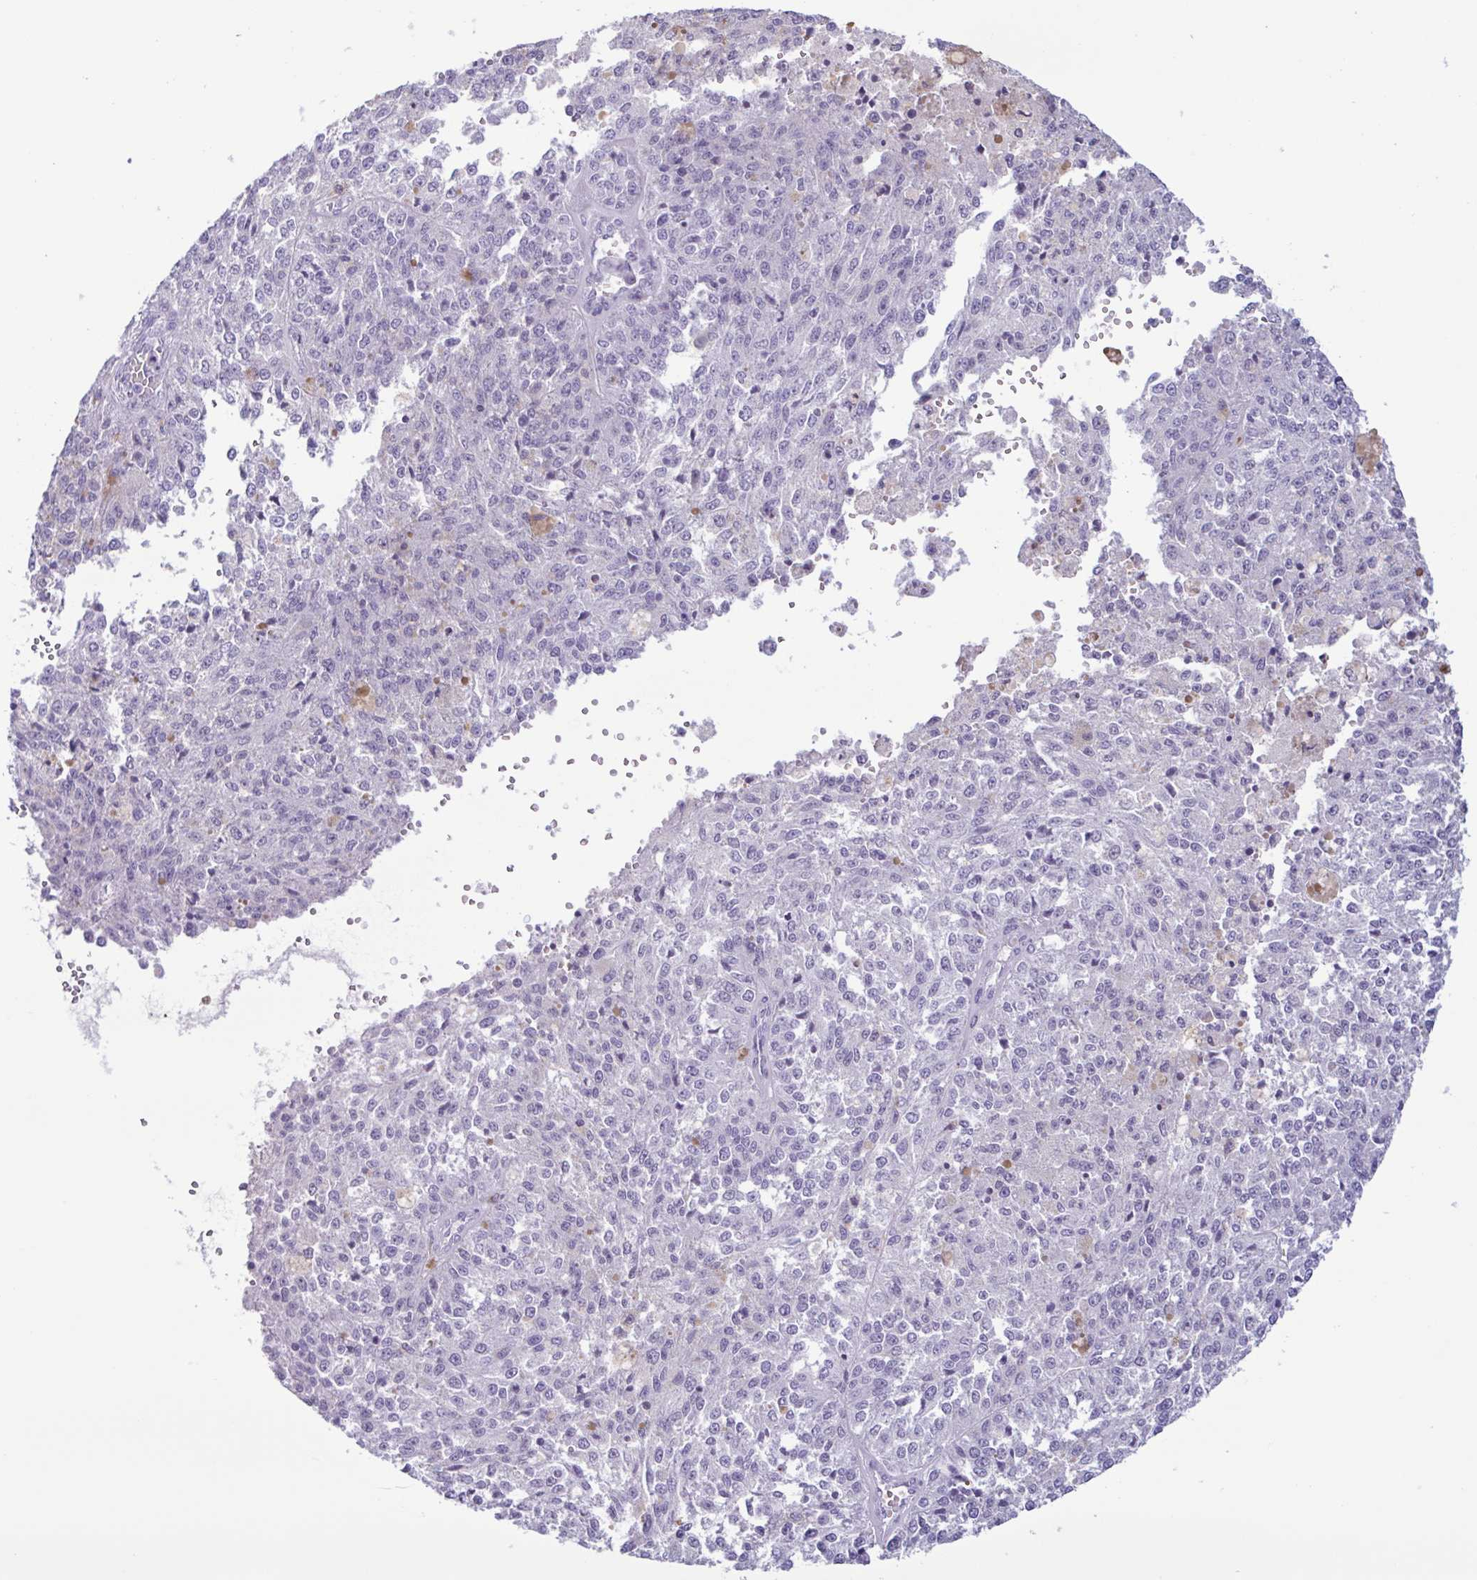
{"staining": {"intensity": "negative", "quantity": "none", "location": "none"}, "tissue": "melanoma", "cell_type": "Tumor cells", "image_type": "cancer", "snomed": [{"axis": "morphology", "description": "Malignant melanoma, Metastatic site"}, {"axis": "topography", "description": "Lymph node"}], "caption": "Melanoma was stained to show a protein in brown. There is no significant positivity in tumor cells.", "gene": "LTF", "patient": {"sex": "female", "age": 64}}